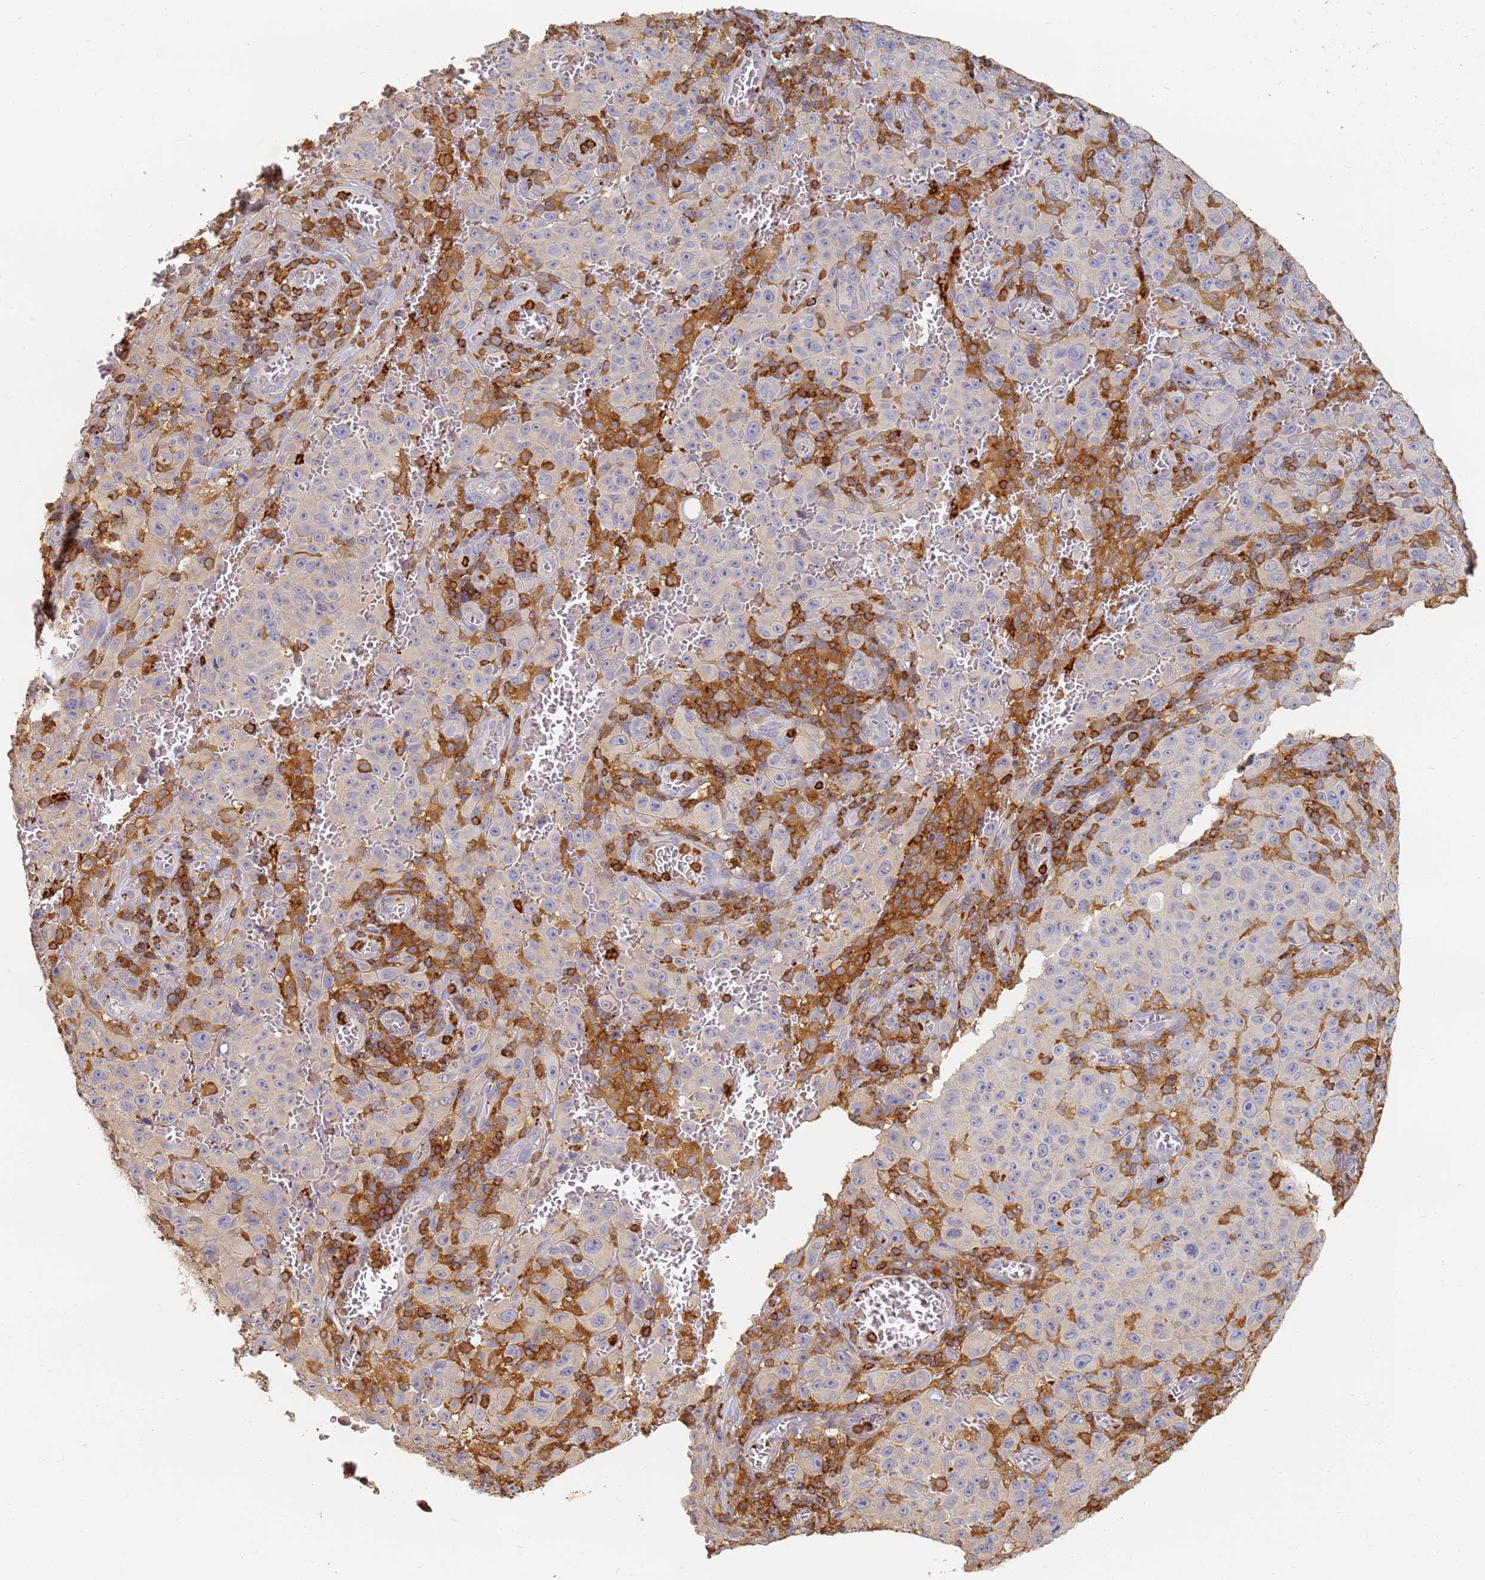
{"staining": {"intensity": "negative", "quantity": "none", "location": "none"}, "tissue": "melanoma", "cell_type": "Tumor cells", "image_type": "cancer", "snomed": [{"axis": "morphology", "description": "Malignant melanoma, NOS"}, {"axis": "topography", "description": "Skin"}], "caption": "A micrograph of malignant melanoma stained for a protein displays no brown staining in tumor cells. Brightfield microscopy of immunohistochemistry (IHC) stained with DAB (brown) and hematoxylin (blue), captured at high magnification.", "gene": "BIN2", "patient": {"sex": "female", "age": 82}}